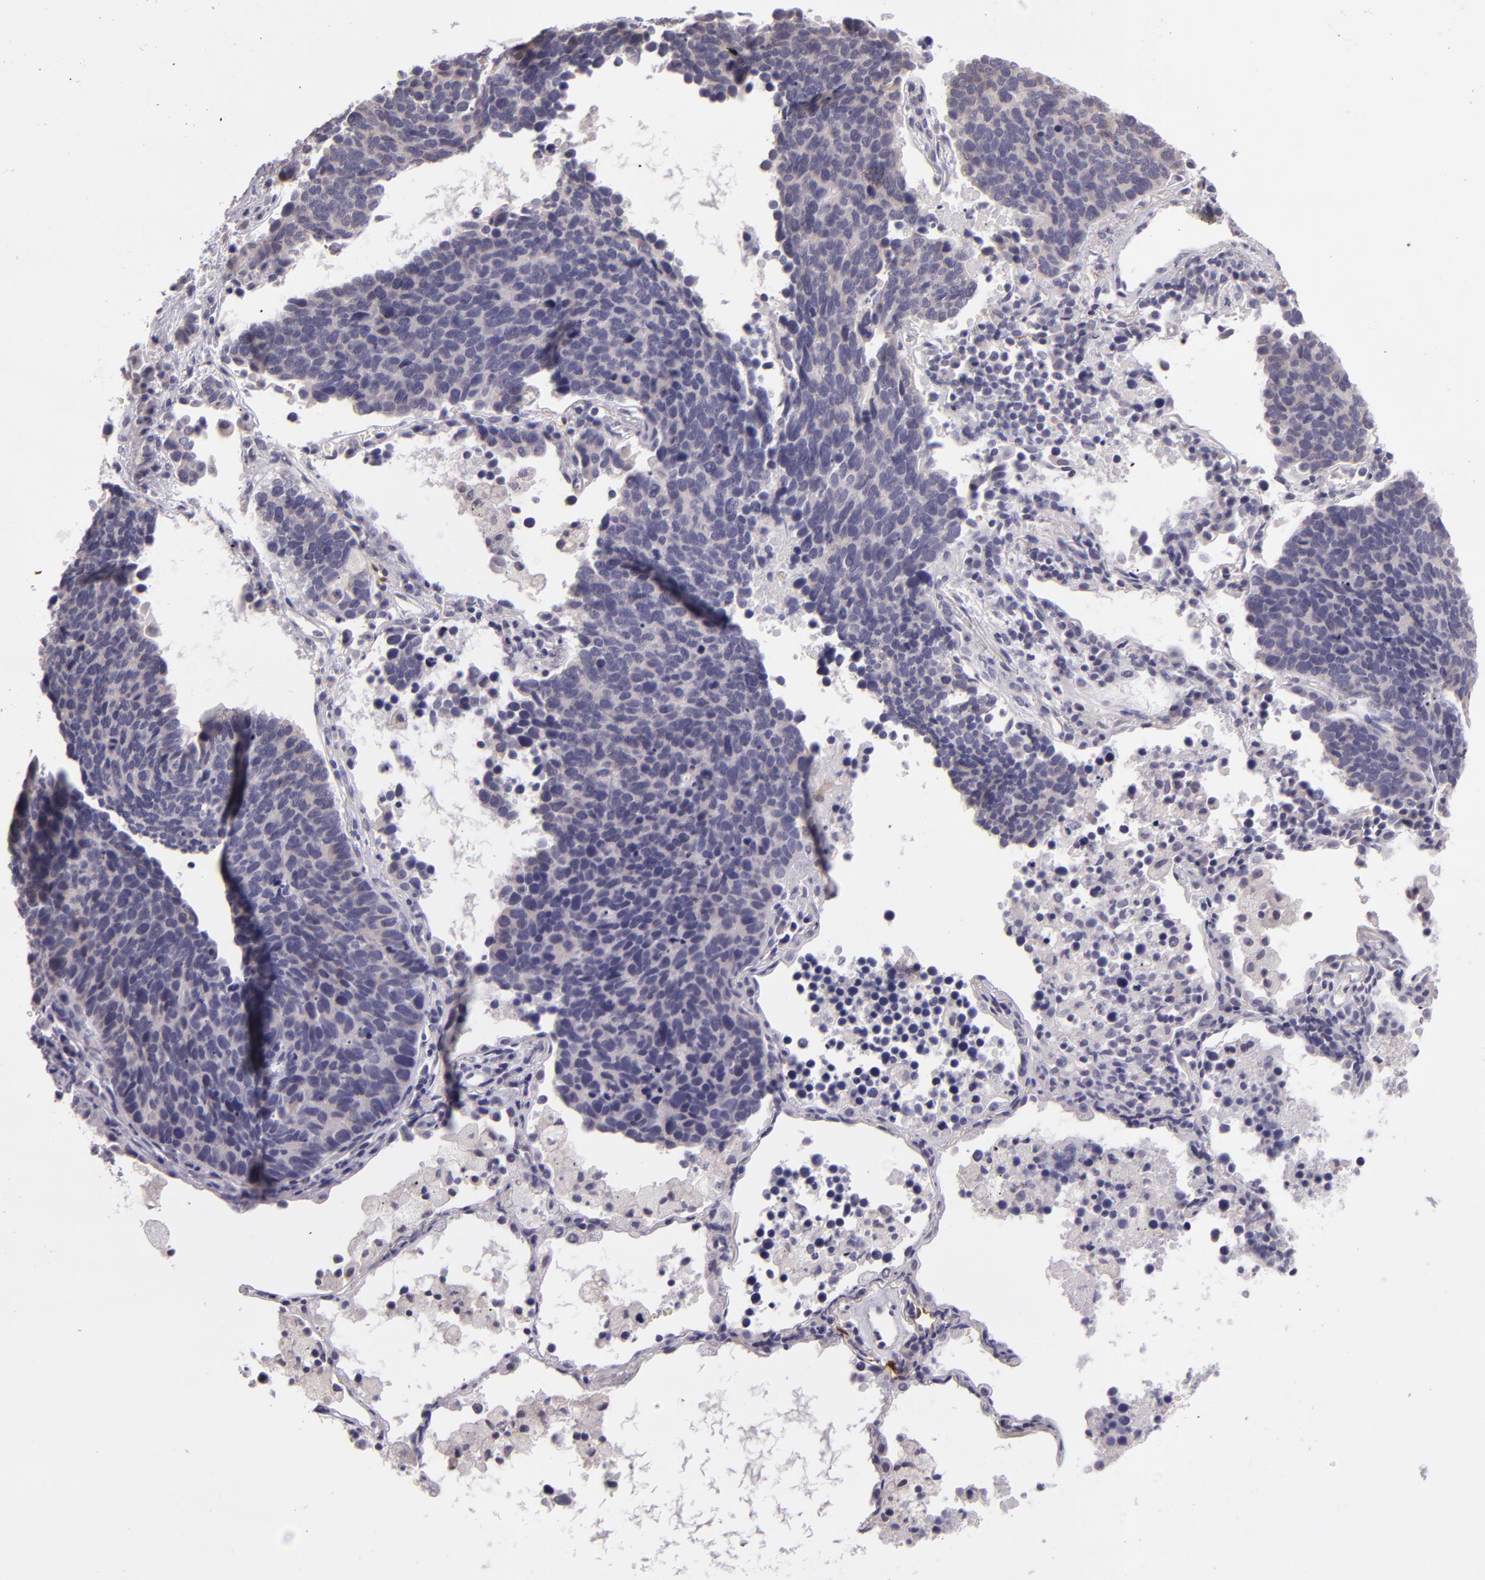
{"staining": {"intensity": "negative", "quantity": "none", "location": "none"}, "tissue": "lung cancer", "cell_type": "Tumor cells", "image_type": "cancer", "snomed": [{"axis": "morphology", "description": "Neoplasm, malignant, NOS"}, {"axis": "topography", "description": "Lung"}], "caption": "Immunohistochemistry histopathology image of human lung cancer stained for a protein (brown), which reveals no staining in tumor cells.", "gene": "SNCB", "patient": {"sex": "female", "age": 75}}